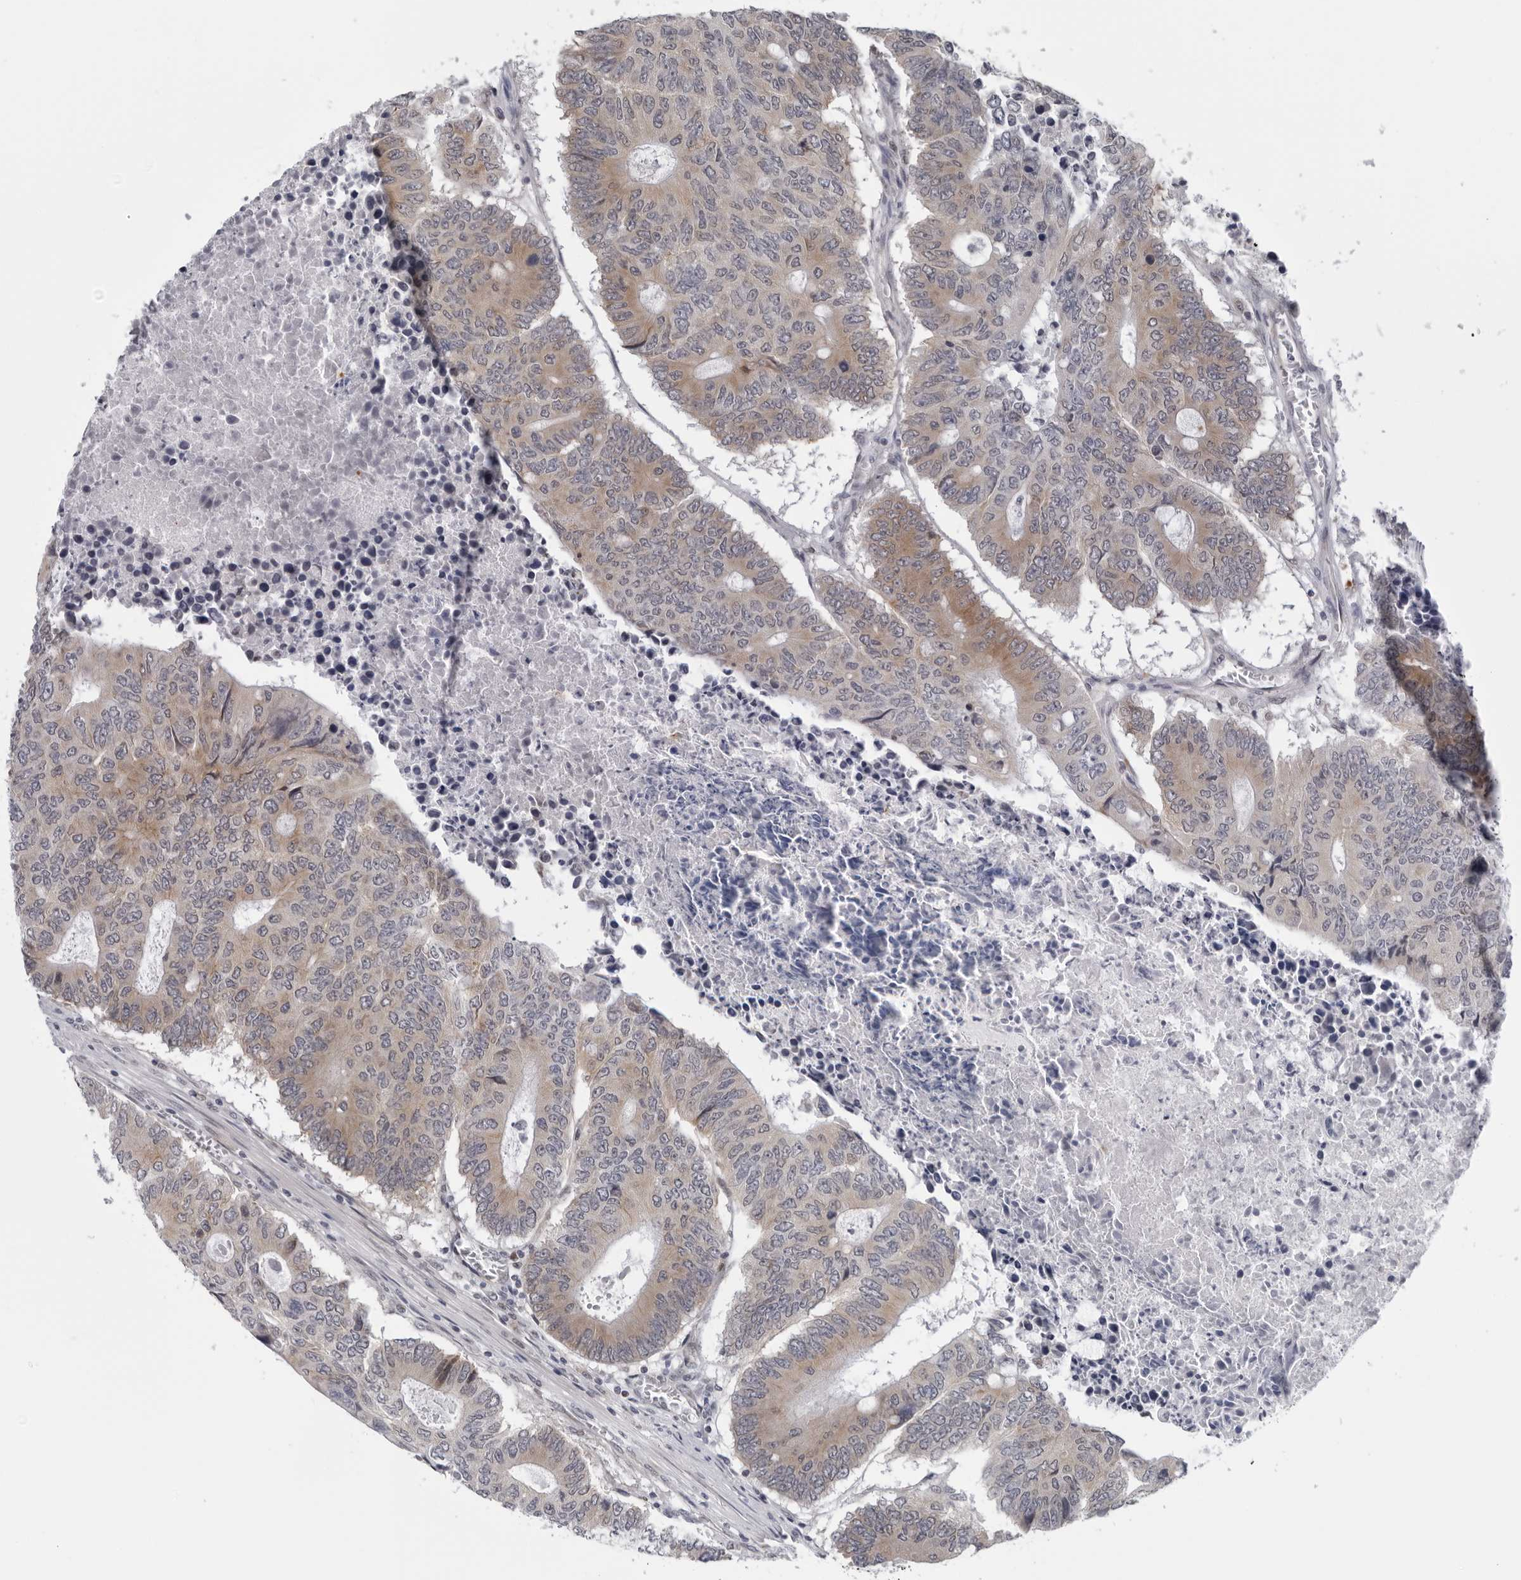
{"staining": {"intensity": "moderate", "quantity": "25%-75%", "location": "cytoplasmic/membranous"}, "tissue": "colorectal cancer", "cell_type": "Tumor cells", "image_type": "cancer", "snomed": [{"axis": "morphology", "description": "Adenocarcinoma, NOS"}, {"axis": "topography", "description": "Colon"}], "caption": "Adenocarcinoma (colorectal) stained with DAB immunohistochemistry (IHC) exhibits medium levels of moderate cytoplasmic/membranous positivity in approximately 25%-75% of tumor cells. (DAB (3,3'-diaminobenzidine) IHC, brown staining for protein, blue staining for nuclei).", "gene": "CPT2", "patient": {"sex": "male", "age": 87}}